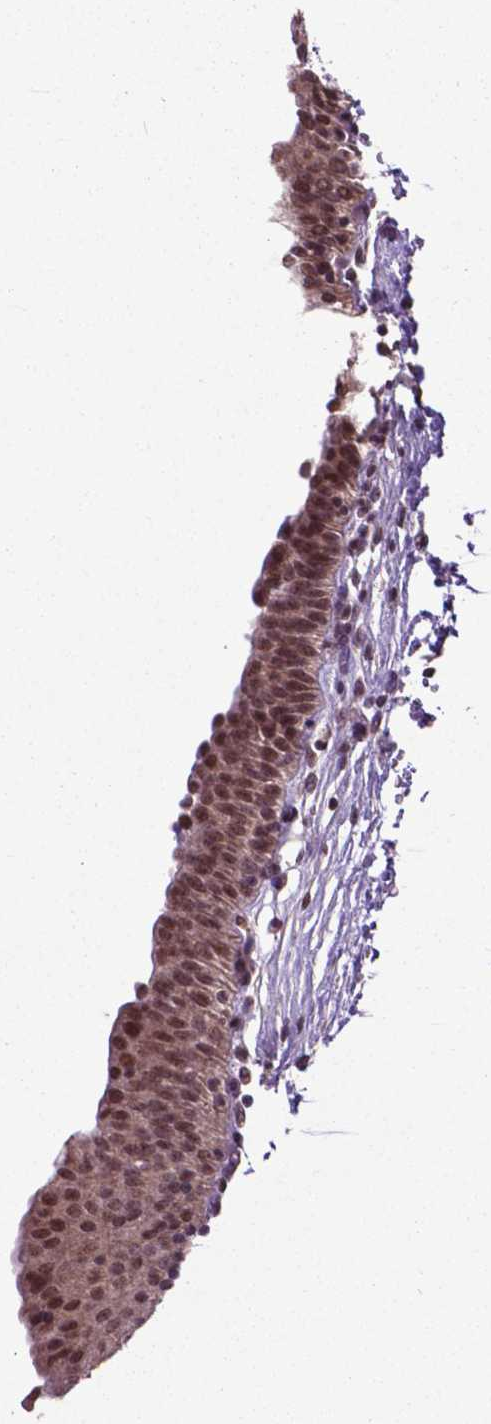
{"staining": {"intensity": "moderate", "quantity": ">75%", "location": "nuclear"}, "tissue": "urinary bladder", "cell_type": "Urothelial cells", "image_type": "normal", "snomed": [{"axis": "morphology", "description": "Normal tissue, NOS"}, {"axis": "topography", "description": "Urinary bladder"}], "caption": "High-magnification brightfield microscopy of normal urinary bladder stained with DAB (3,3'-diaminobenzidine) (brown) and counterstained with hematoxylin (blue). urothelial cells exhibit moderate nuclear expression is identified in approximately>75% of cells.", "gene": "FAF1", "patient": {"sex": "male", "age": 56}}